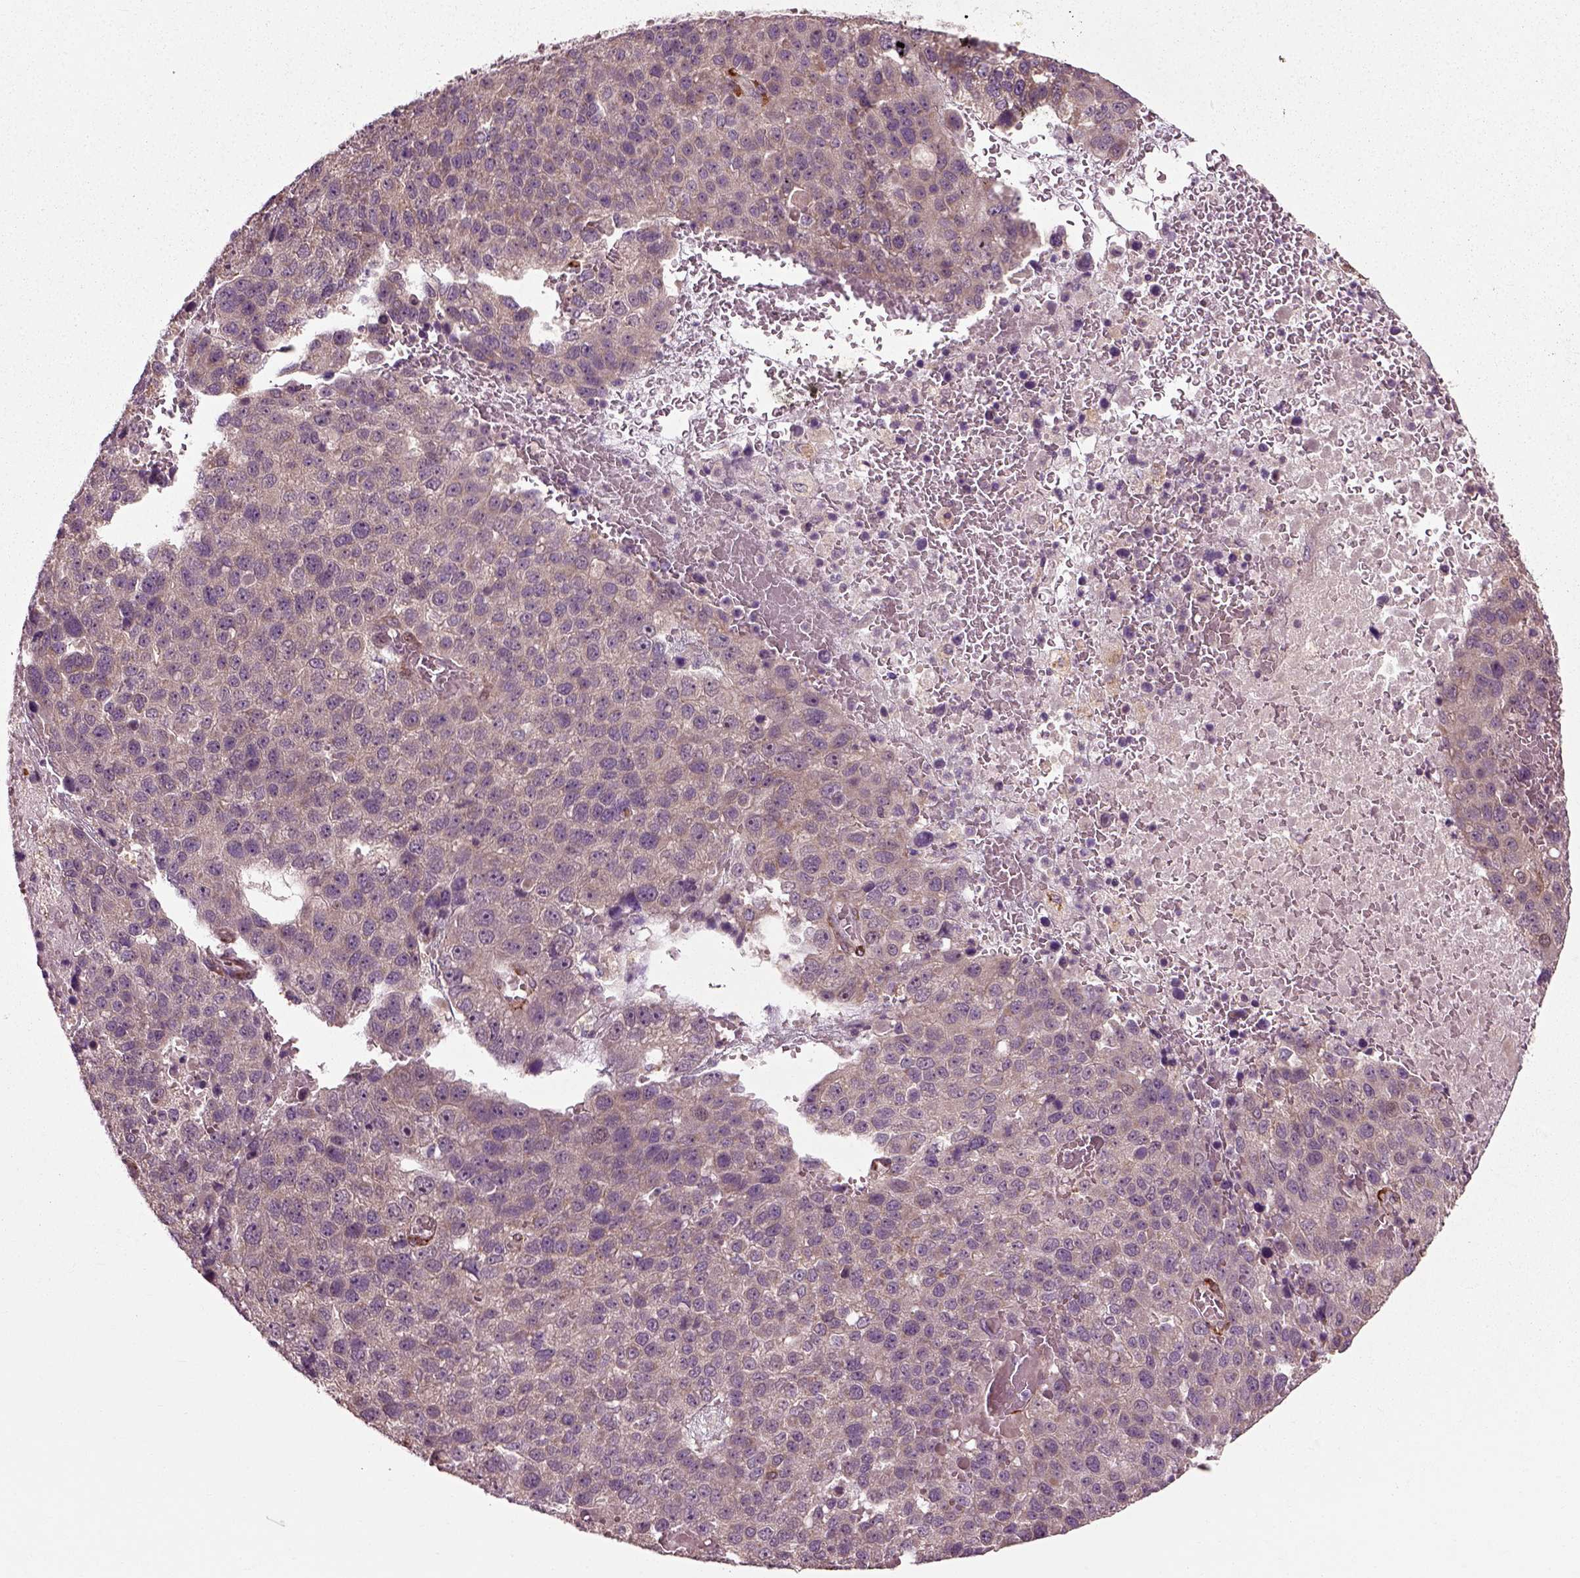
{"staining": {"intensity": "moderate", "quantity": "<25%", "location": "cytoplasmic/membranous"}, "tissue": "pancreatic cancer", "cell_type": "Tumor cells", "image_type": "cancer", "snomed": [{"axis": "morphology", "description": "Adenocarcinoma, NOS"}, {"axis": "topography", "description": "Pancreas"}], "caption": "Immunohistochemistry histopathology image of neoplastic tissue: human pancreatic cancer stained using immunohistochemistry displays low levels of moderate protein expression localized specifically in the cytoplasmic/membranous of tumor cells, appearing as a cytoplasmic/membranous brown color.", "gene": "PLCD3", "patient": {"sex": "female", "age": 61}}